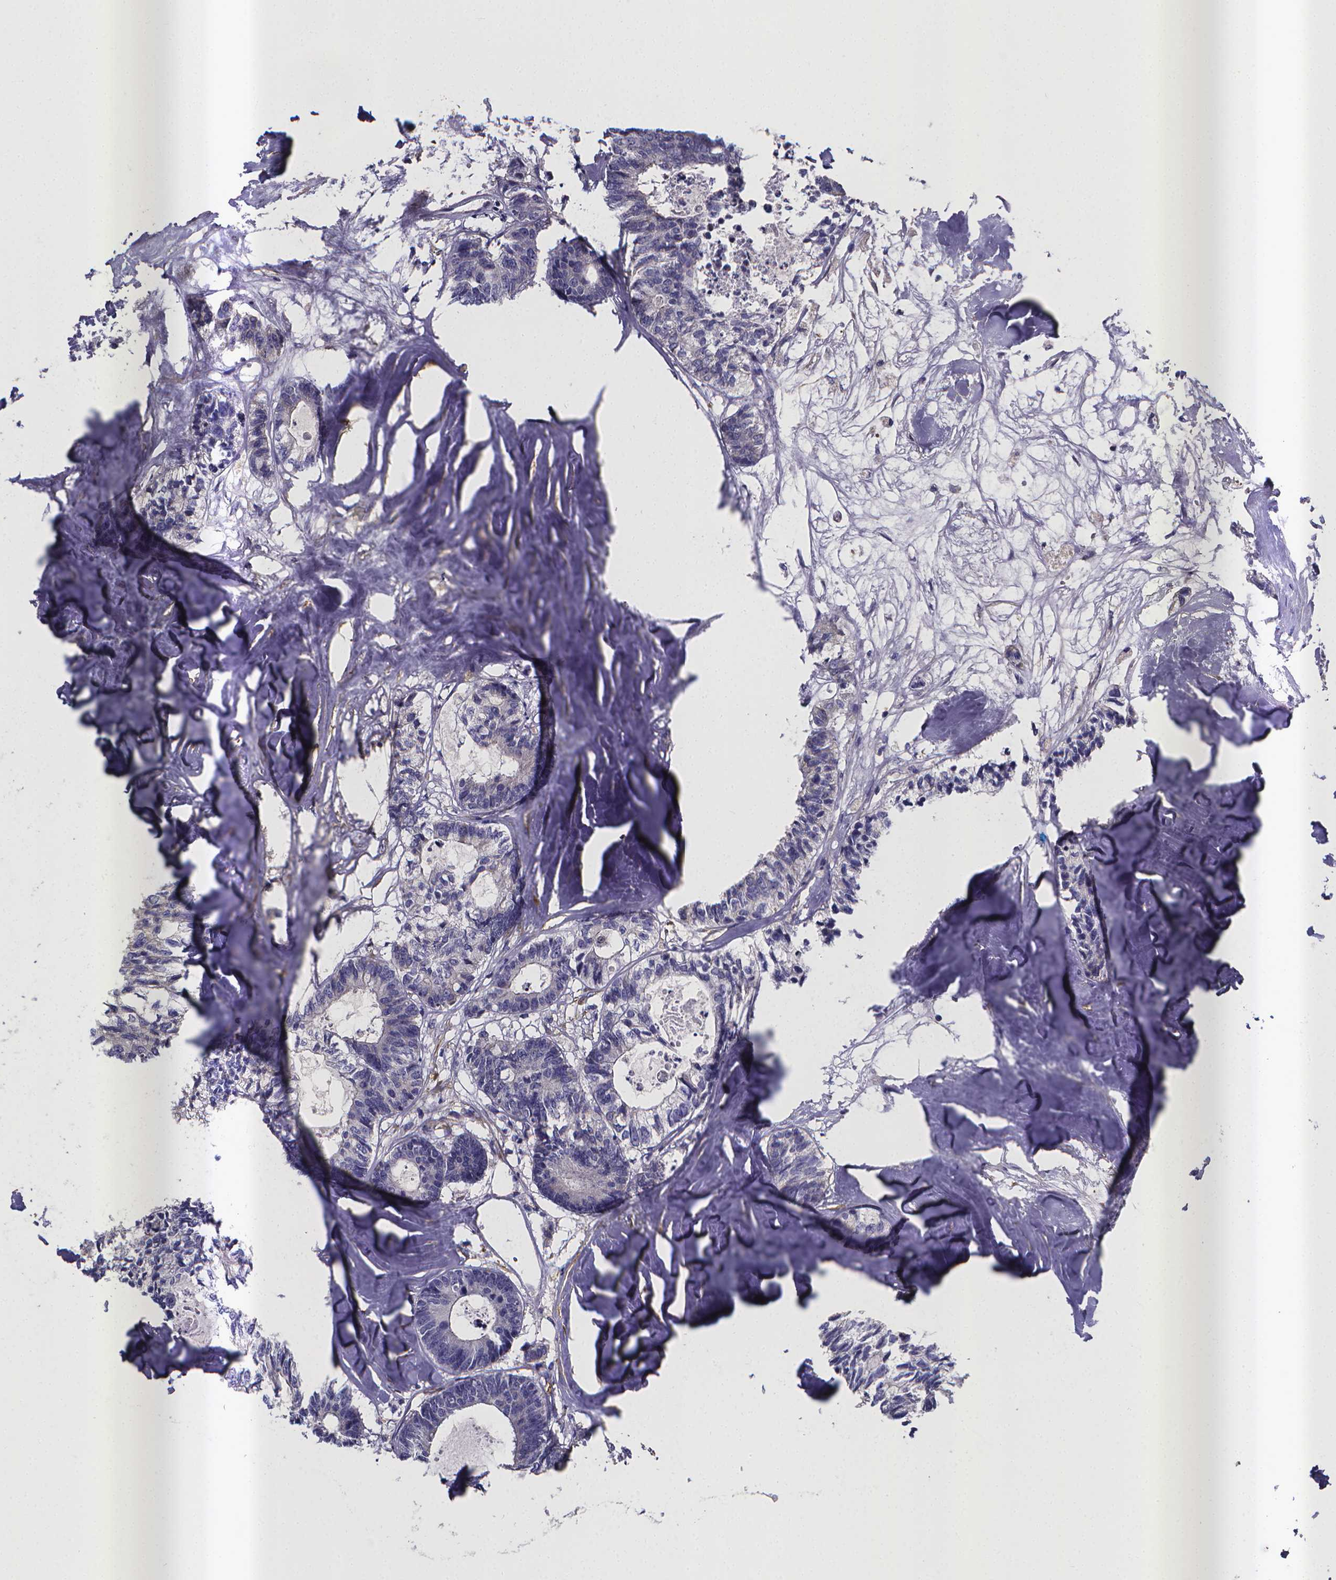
{"staining": {"intensity": "negative", "quantity": "none", "location": "none"}, "tissue": "colorectal cancer", "cell_type": "Tumor cells", "image_type": "cancer", "snomed": [{"axis": "morphology", "description": "Adenocarcinoma, NOS"}, {"axis": "topography", "description": "Colon"}, {"axis": "topography", "description": "Rectum"}], "caption": "Immunohistochemistry of human colorectal cancer reveals no expression in tumor cells.", "gene": "RERG", "patient": {"sex": "male", "age": 57}}